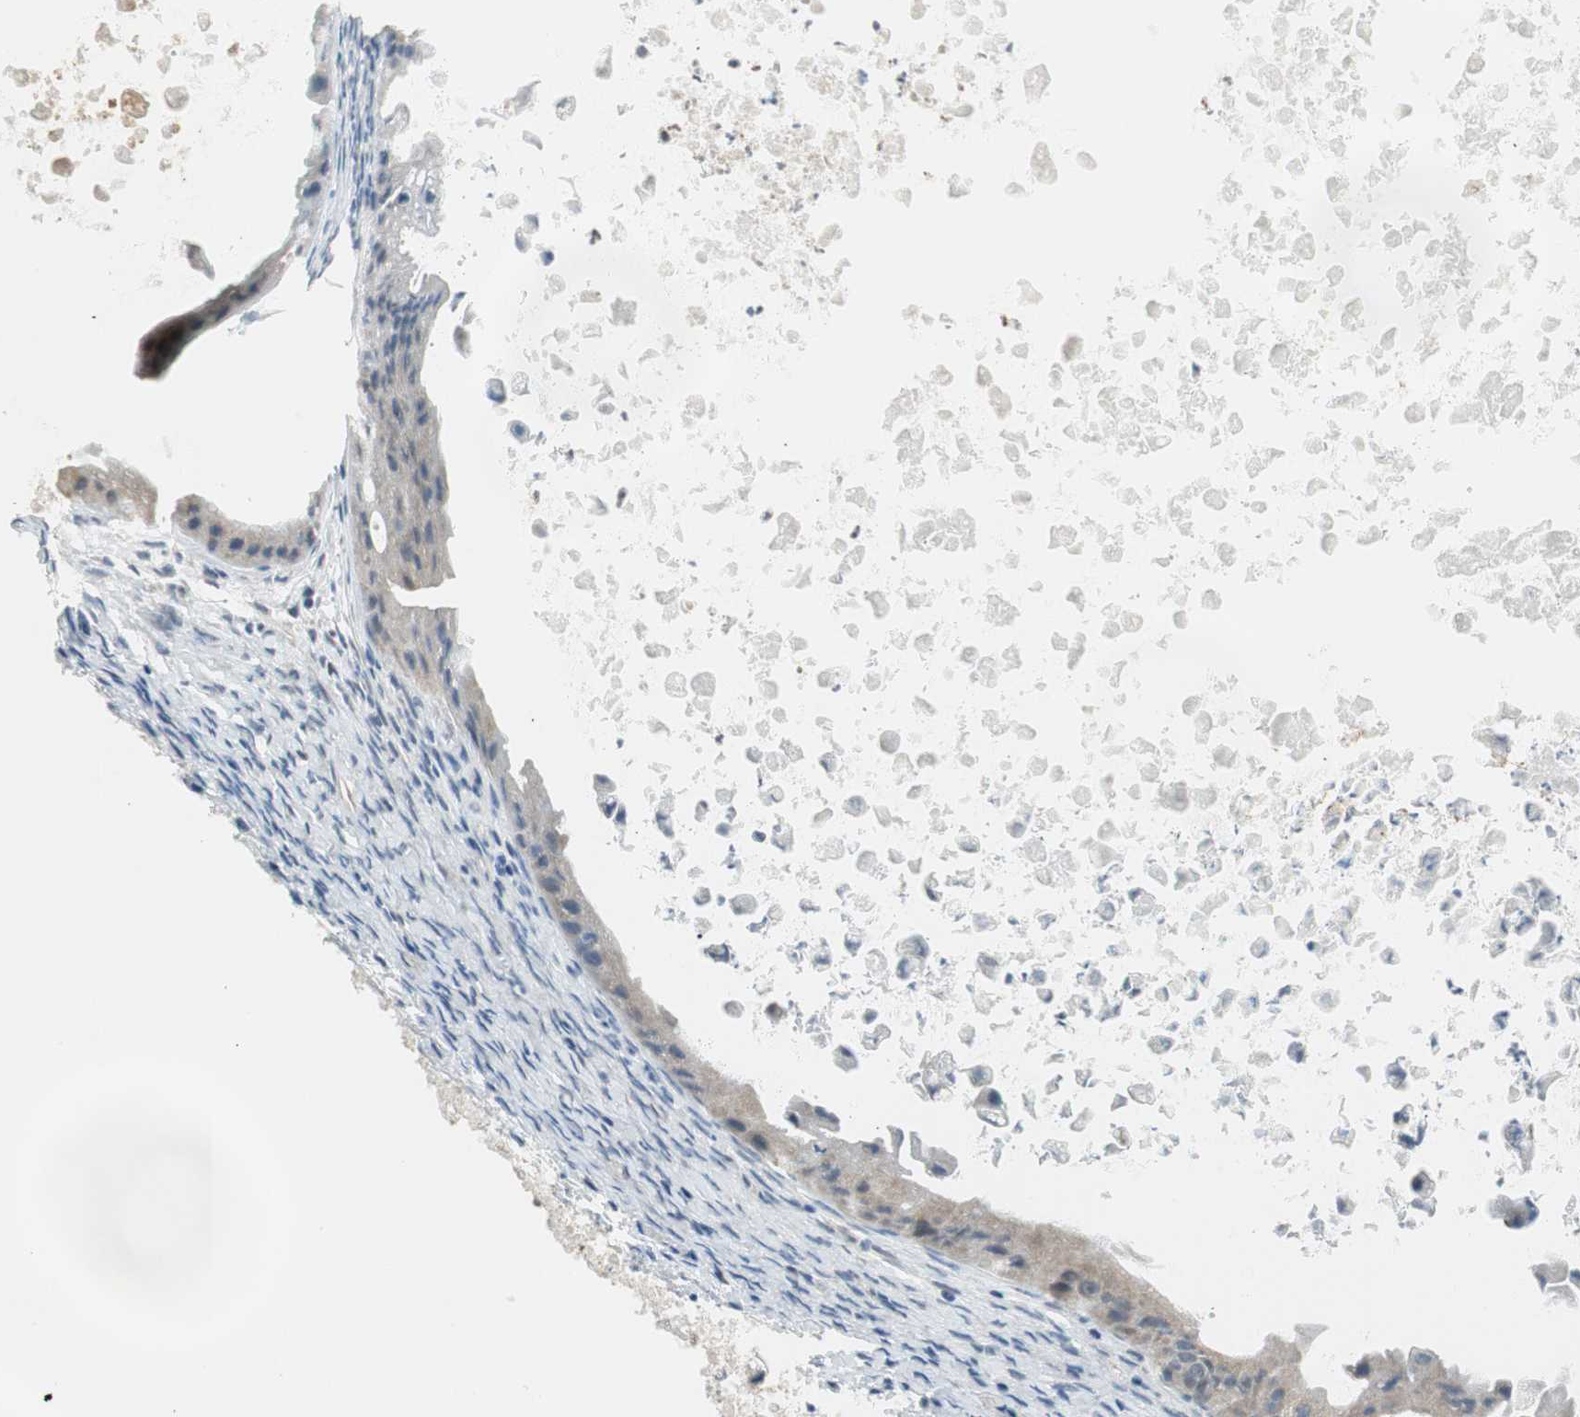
{"staining": {"intensity": "negative", "quantity": "none", "location": "none"}, "tissue": "ovarian cancer", "cell_type": "Tumor cells", "image_type": "cancer", "snomed": [{"axis": "morphology", "description": "Cystadenocarcinoma, mucinous, NOS"}, {"axis": "topography", "description": "Ovary"}], "caption": "Protein analysis of ovarian cancer shows no significant expression in tumor cells.", "gene": "PCDHB15", "patient": {"sex": "female", "age": 37}}